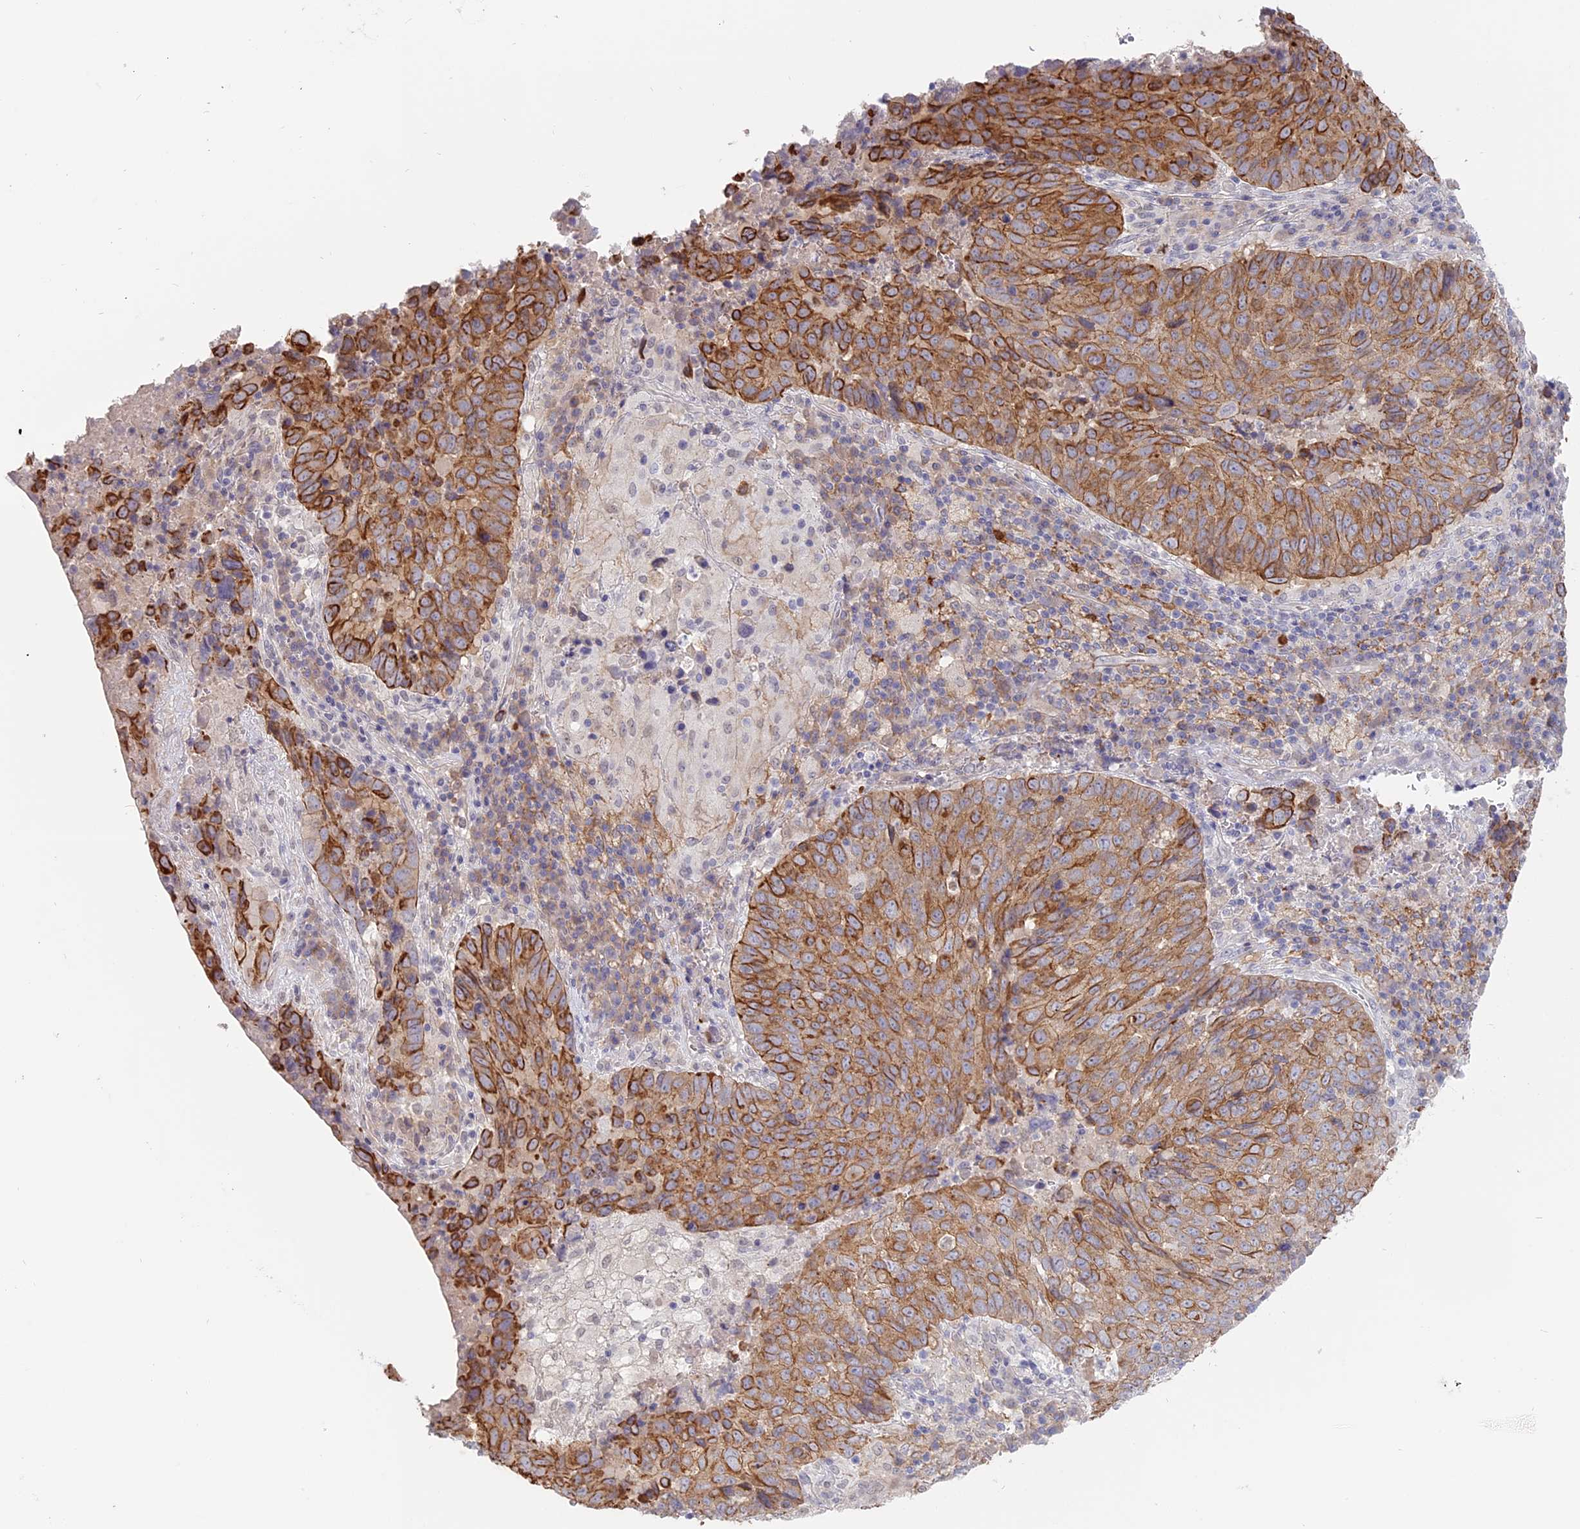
{"staining": {"intensity": "moderate", "quantity": ">75%", "location": "cytoplasmic/membranous"}, "tissue": "lung cancer", "cell_type": "Tumor cells", "image_type": "cancer", "snomed": [{"axis": "morphology", "description": "Squamous cell carcinoma, NOS"}, {"axis": "topography", "description": "Lung"}], "caption": "High-power microscopy captured an IHC histopathology image of lung cancer, revealing moderate cytoplasmic/membranous staining in approximately >75% of tumor cells. (DAB (3,3'-diaminobenzidine) IHC with brightfield microscopy, high magnification).", "gene": "MYO5B", "patient": {"sex": "male", "age": 73}}